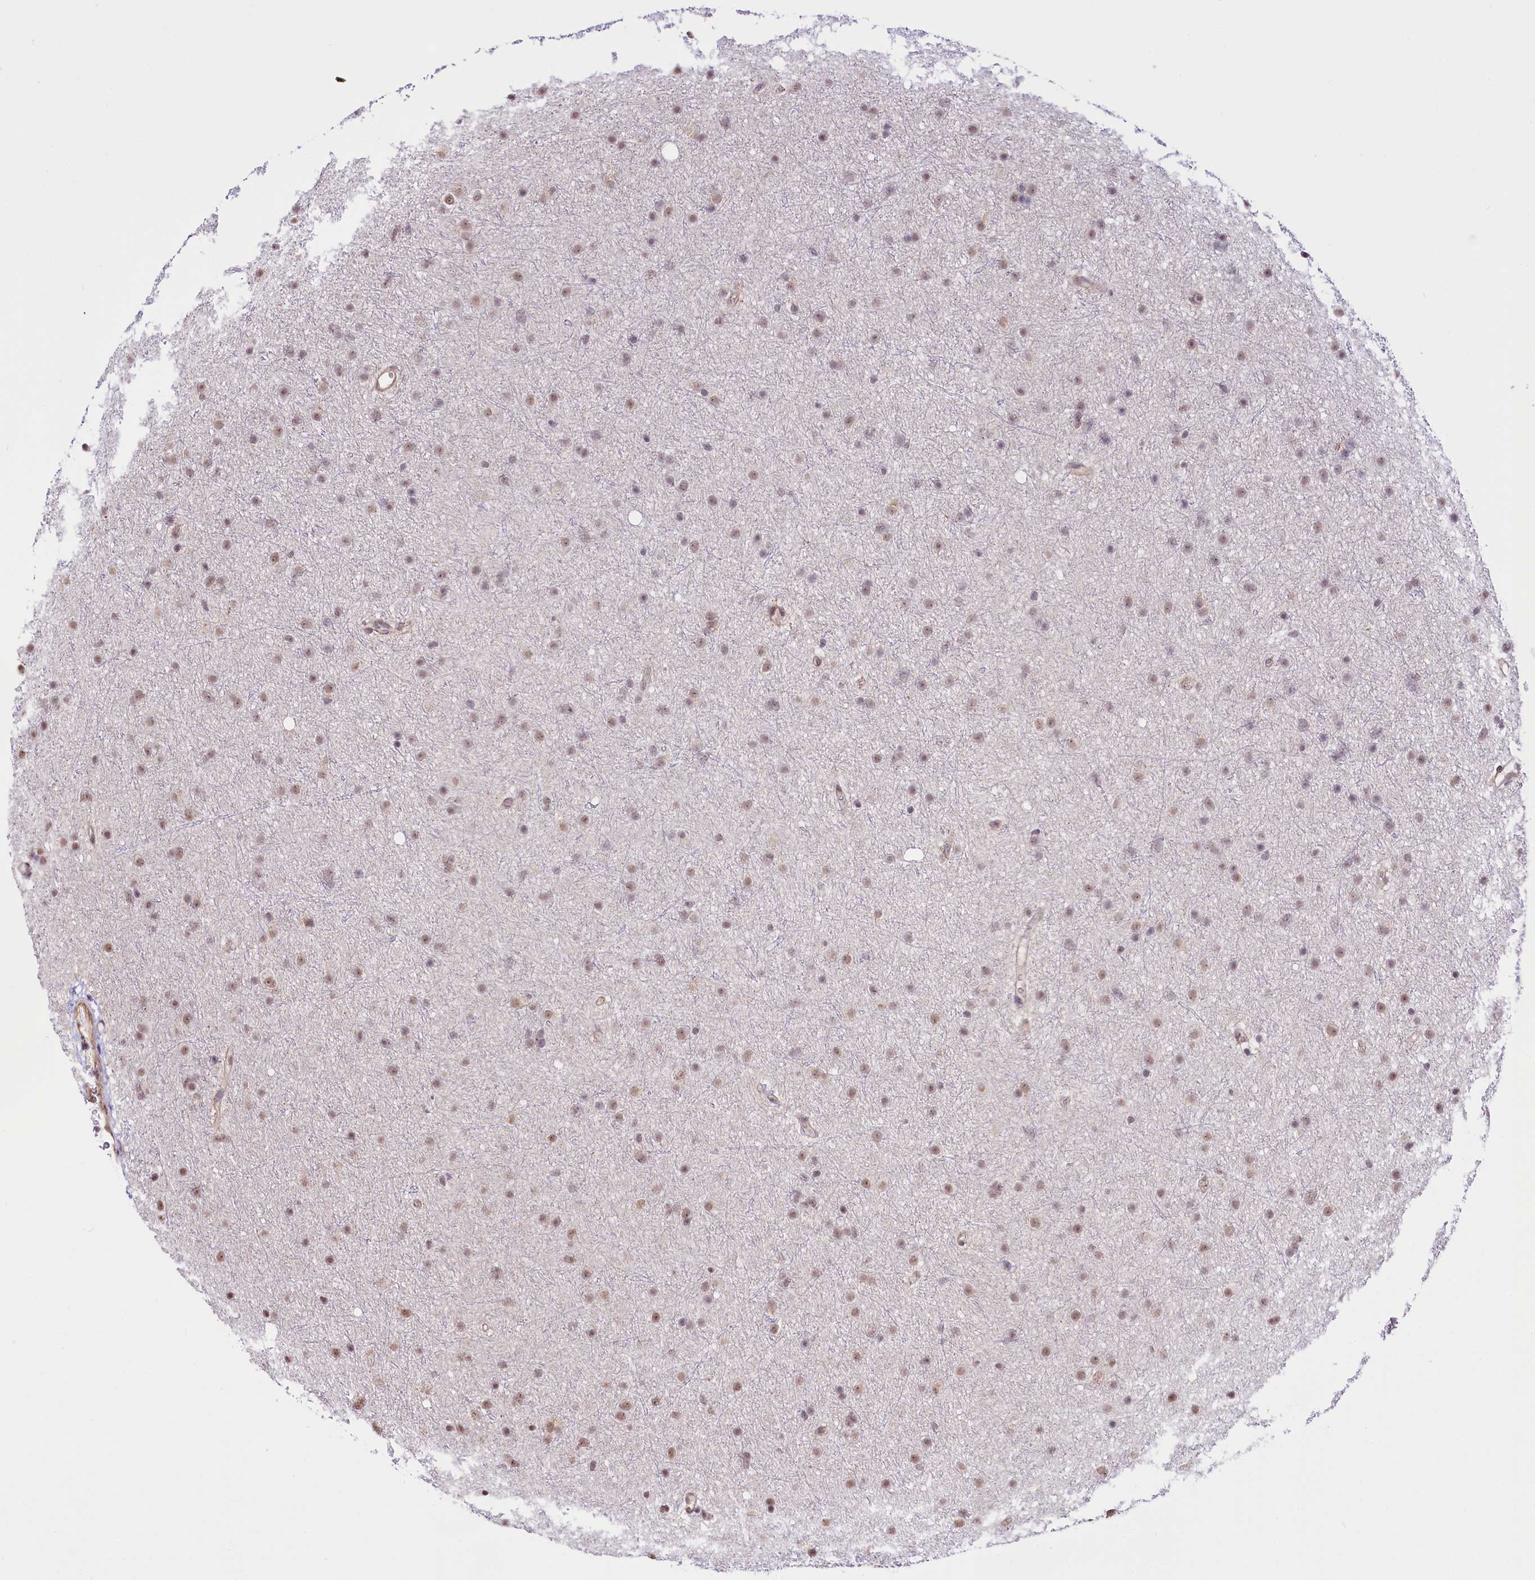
{"staining": {"intensity": "weak", "quantity": "25%-75%", "location": "cytoplasmic/membranous,nuclear"}, "tissue": "glioma", "cell_type": "Tumor cells", "image_type": "cancer", "snomed": [{"axis": "morphology", "description": "Glioma, malignant, Low grade"}, {"axis": "topography", "description": "Cerebral cortex"}], "caption": "This is a photomicrograph of immunohistochemistry (IHC) staining of glioma, which shows weak expression in the cytoplasmic/membranous and nuclear of tumor cells.", "gene": "ST7", "patient": {"sex": "female", "age": 39}}